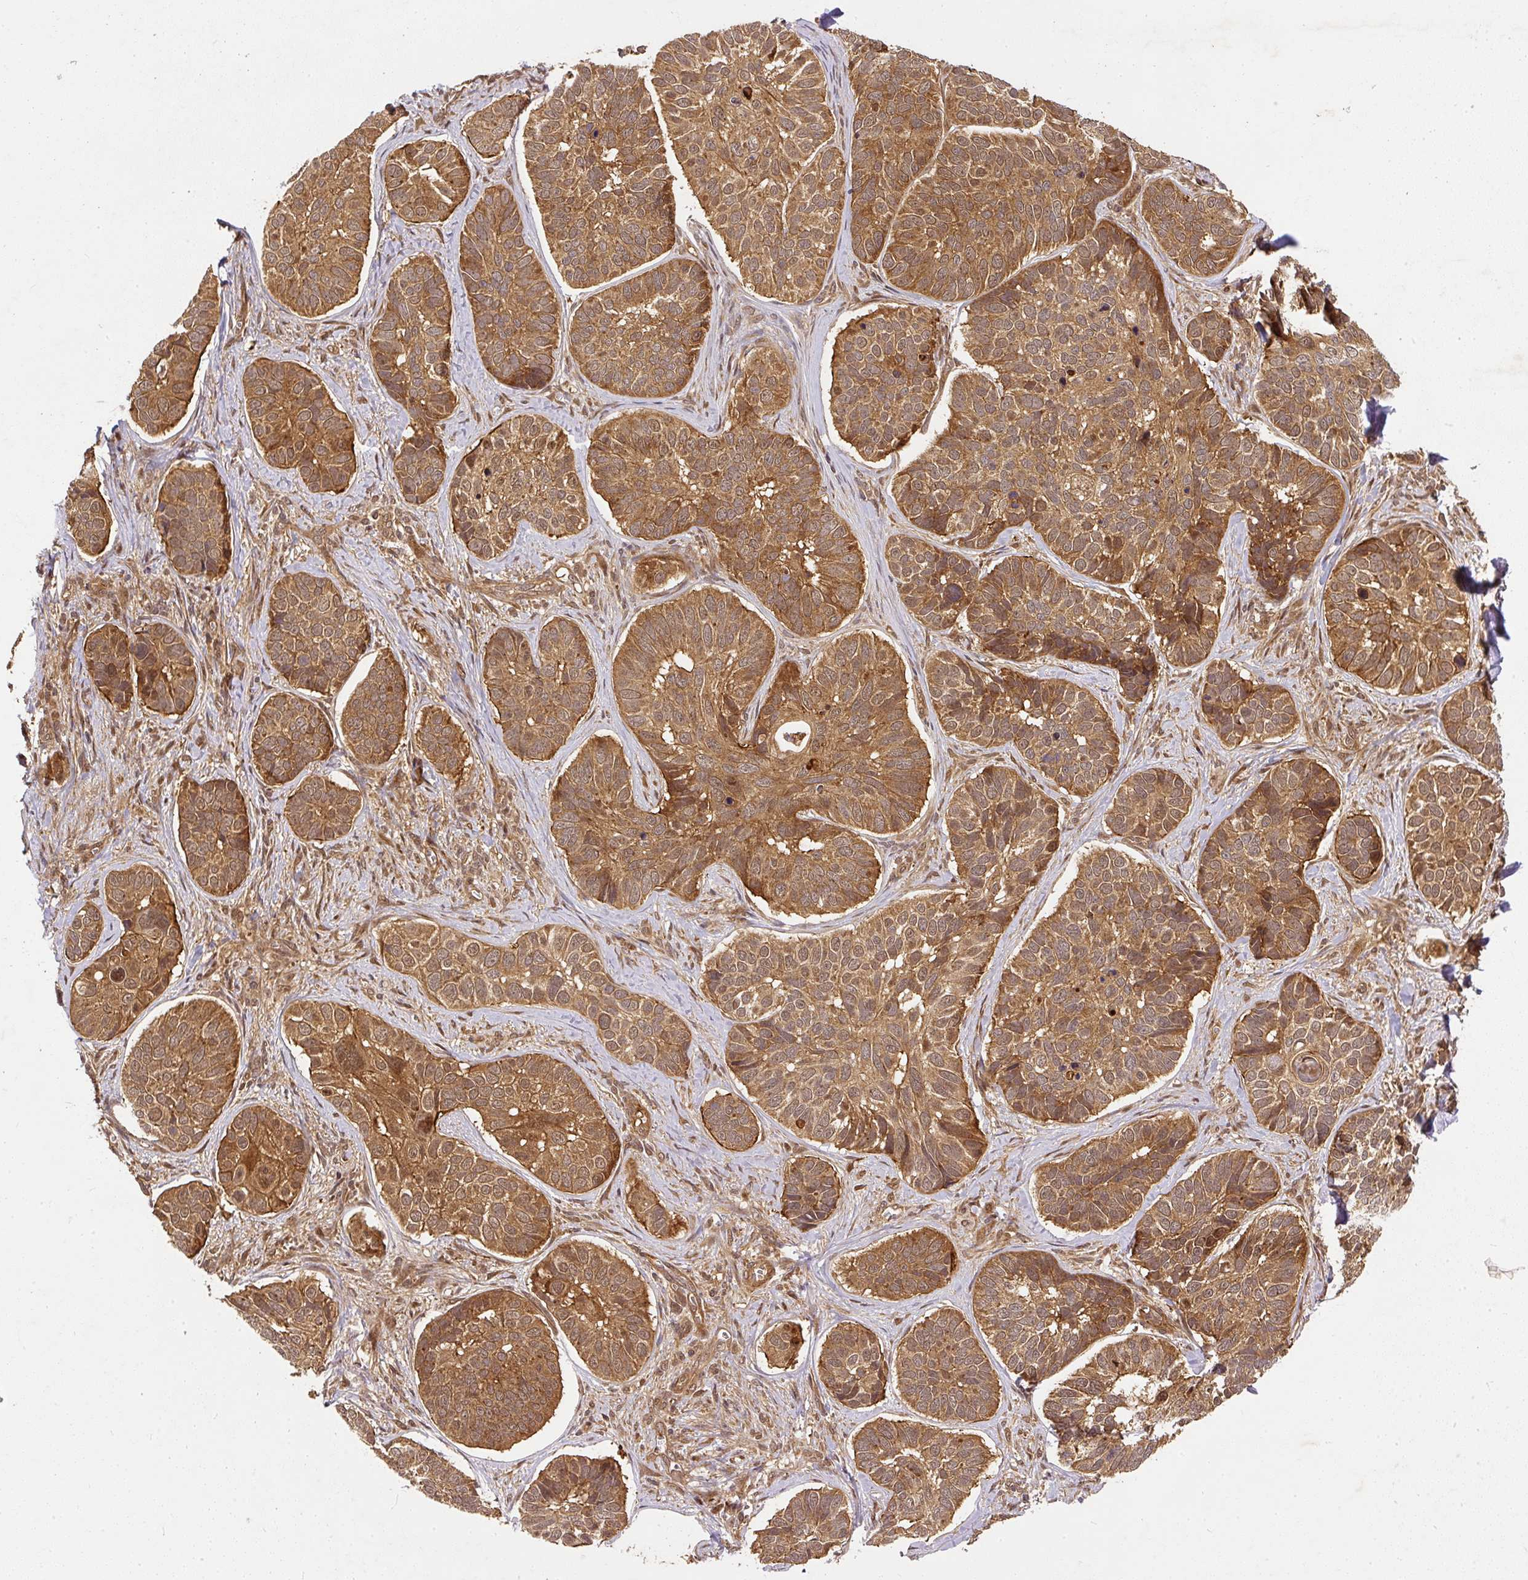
{"staining": {"intensity": "moderate", "quantity": ">75%", "location": "cytoplasmic/membranous"}, "tissue": "skin cancer", "cell_type": "Tumor cells", "image_type": "cancer", "snomed": [{"axis": "morphology", "description": "Basal cell carcinoma"}, {"axis": "topography", "description": "Skin"}], "caption": "Skin basal cell carcinoma stained for a protein (brown) exhibits moderate cytoplasmic/membranous positive positivity in about >75% of tumor cells.", "gene": "PSMD1", "patient": {"sex": "male", "age": 62}}